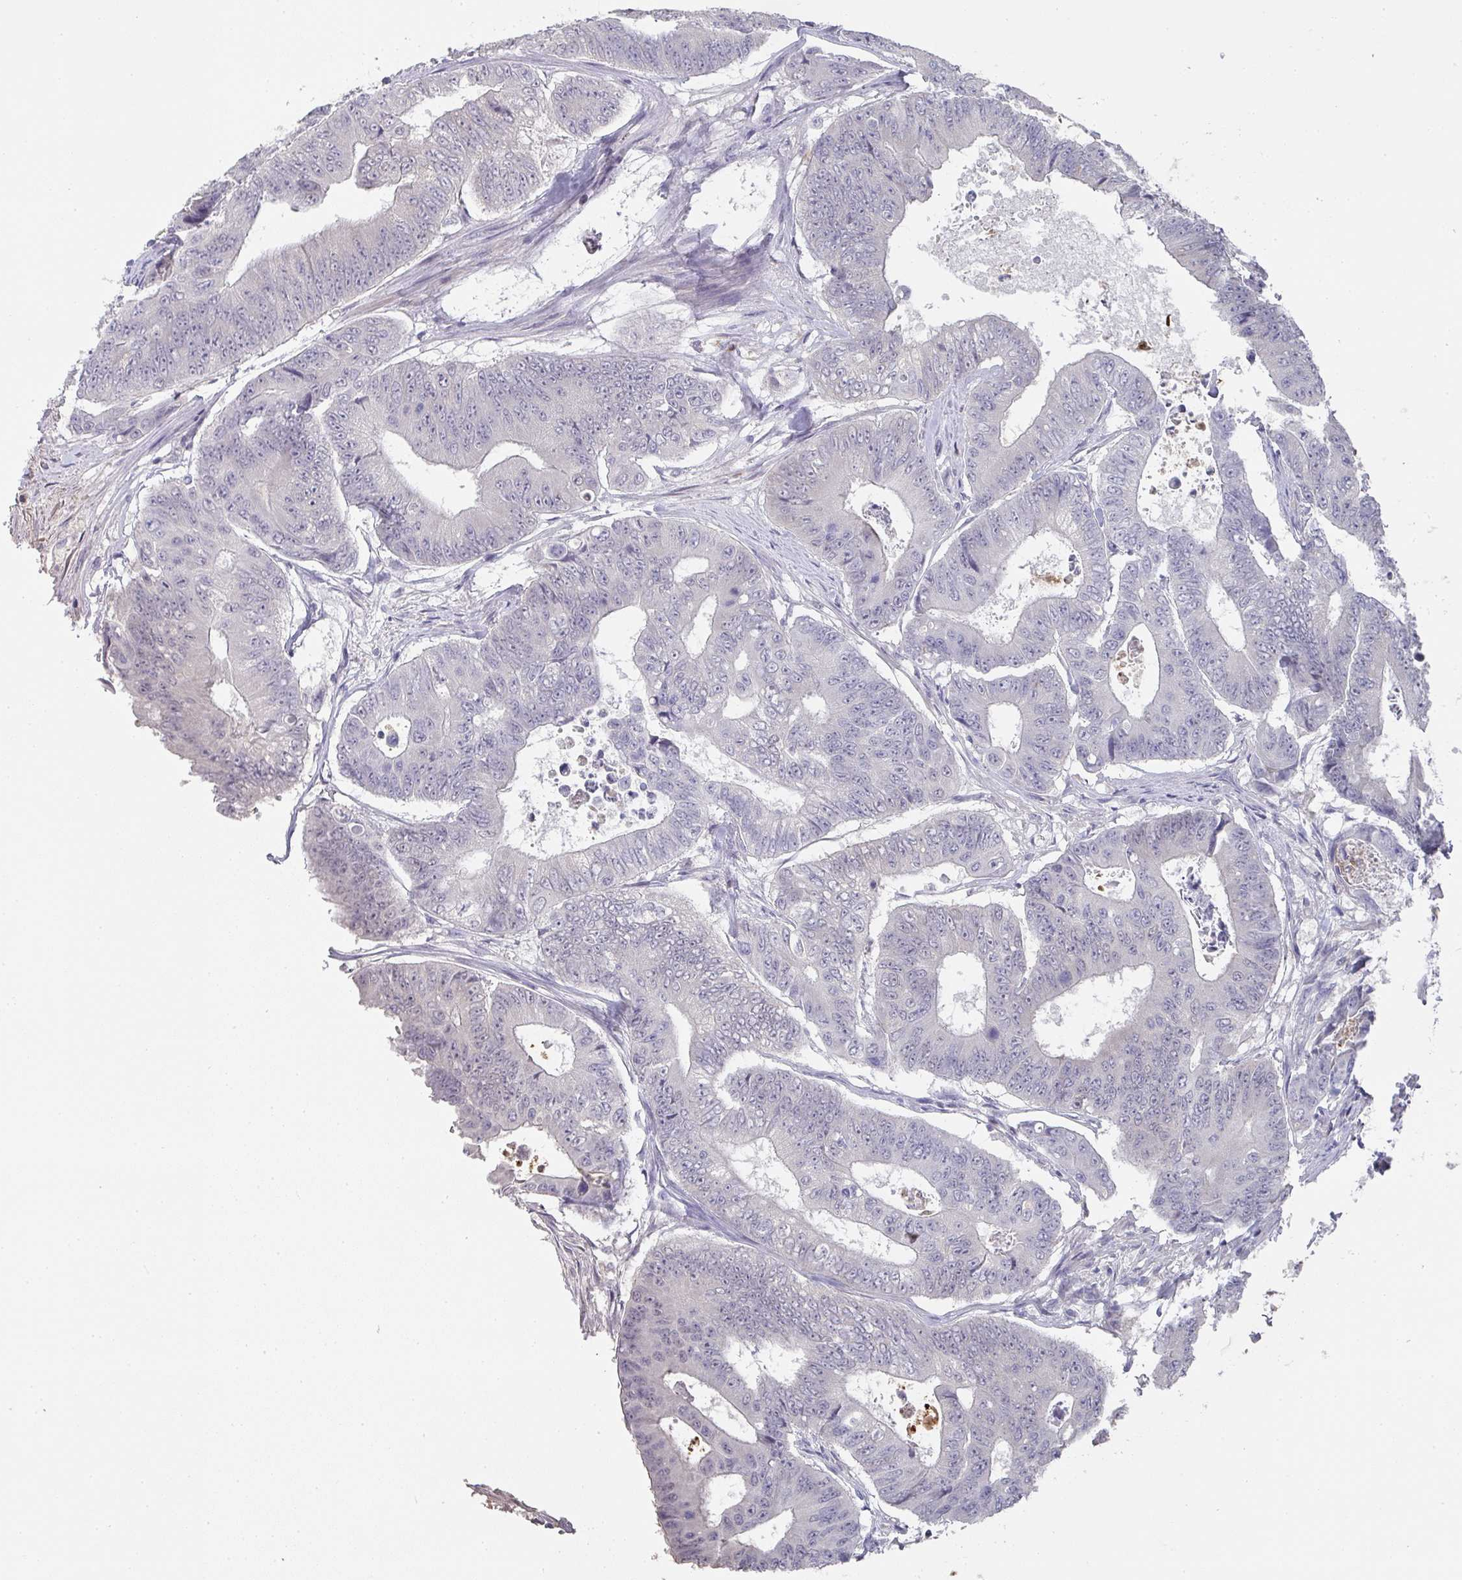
{"staining": {"intensity": "negative", "quantity": "none", "location": "none"}, "tissue": "colorectal cancer", "cell_type": "Tumor cells", "image_type": "cancer", "snomed": [{"axis": "morphology", "description": "Adenocarcinoma, NOS"}, {"axis": "topography", "description": "Colon"}], "caption": "Image shows no significant protein positivity in tumor cells of colorectal cancer (adenocarcinoma). Nuclei are stained in blue.", "gene": "A1CF", "patient": {"sex": "female", "age": 48}}